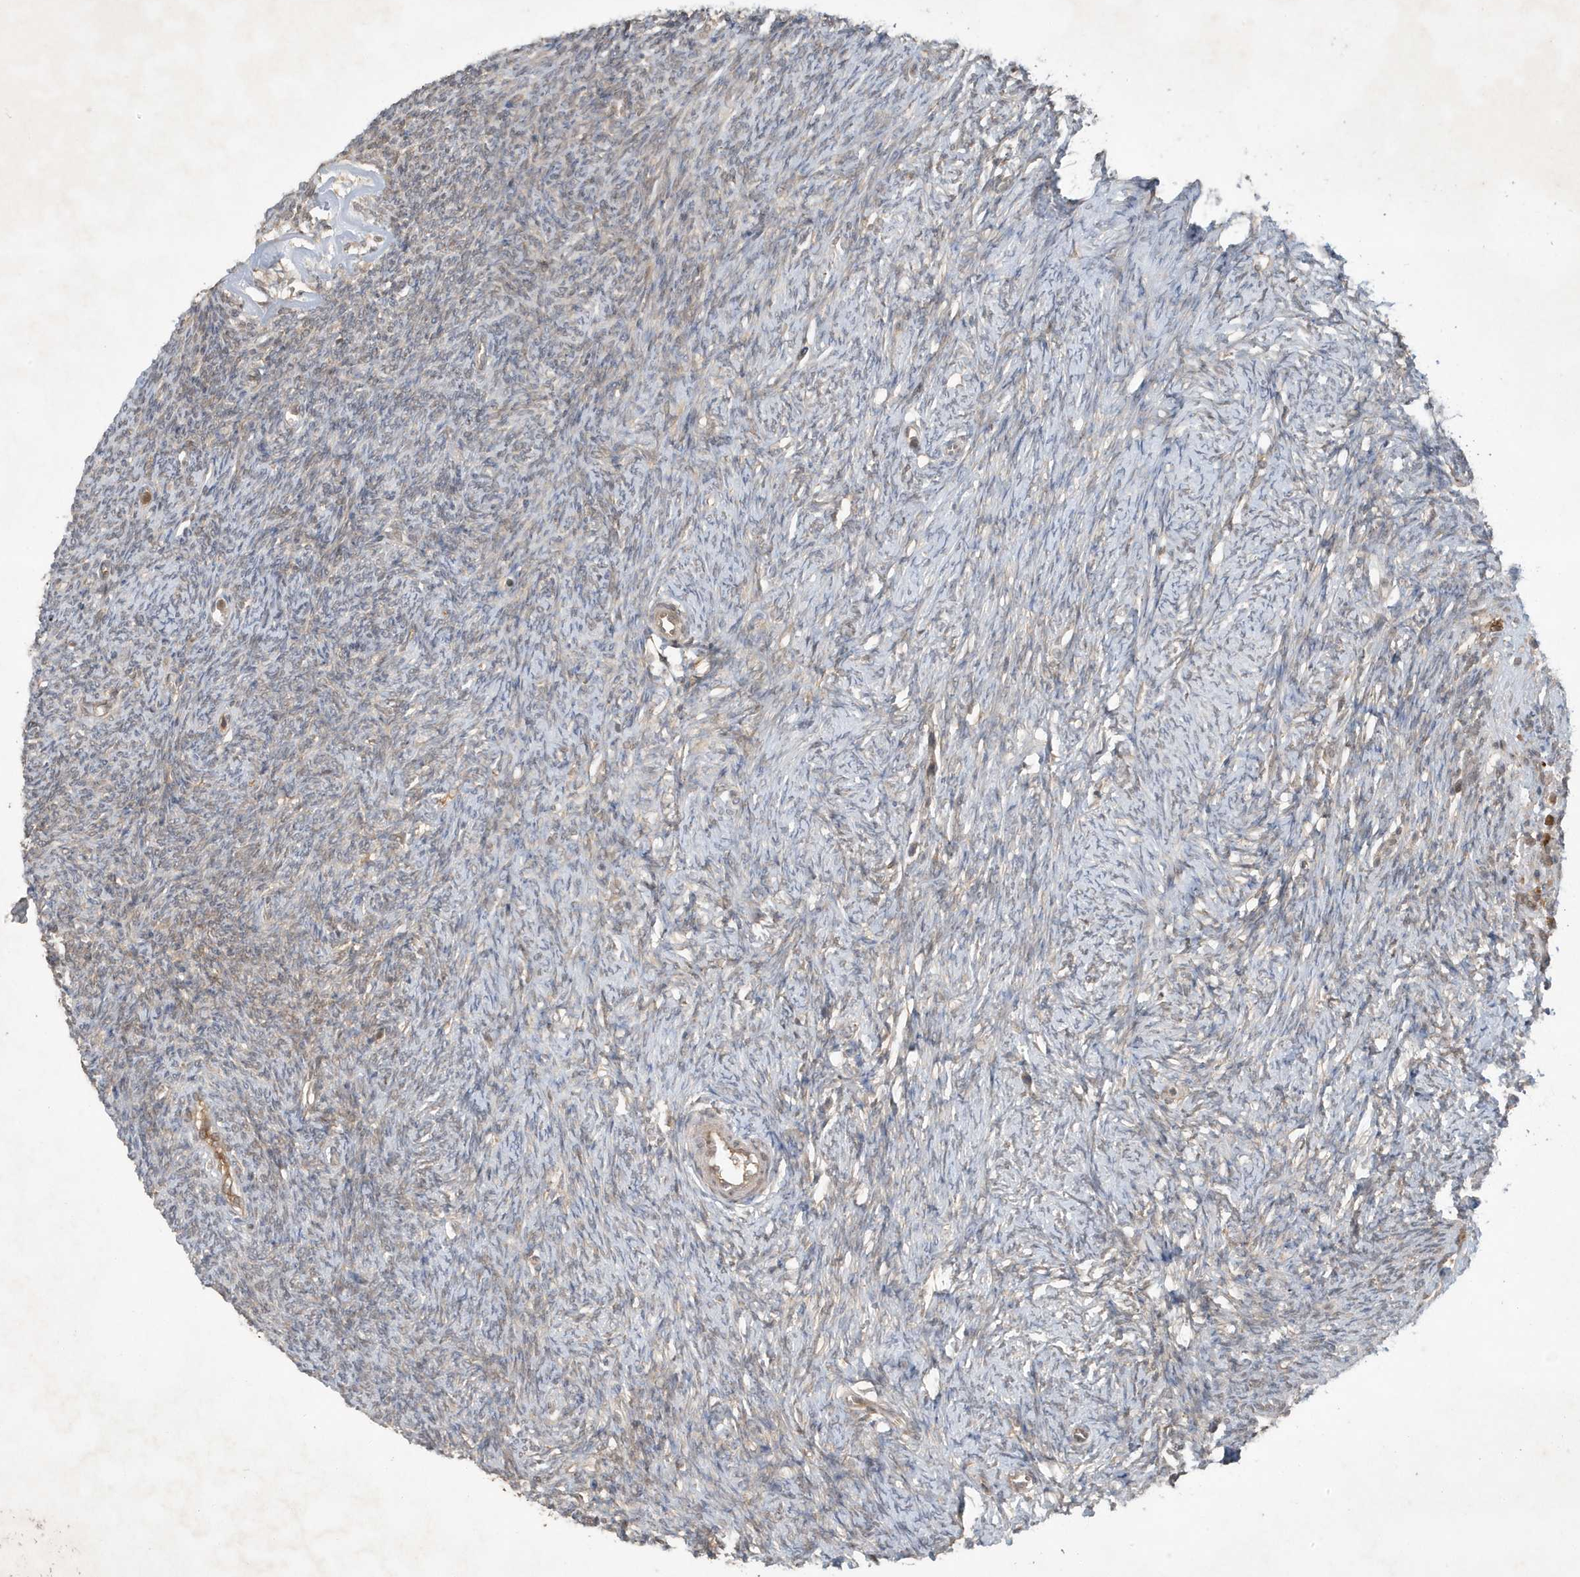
{"staining": {"intensity": "weak", "quantity": "<25%", "location": "cytoplasmic/membranous"}, "tissue": "ovary", "cell_type": "Ovarian stroma cells", "image_type": "normal", "snomed": [{"axis": "morphology", "description": "Normal tissue, NOS"}, {"axis": "morphology", "description": "Cyst, NOS"}, {"axis": "topography", "description": "Ovary"}], "caption": "IHC micrograph of unremarkable ovary stained for a protein (brown), which exhibits no expression in ovarian stroma cells.", "gene": "ABCB9", "patient": {"sex": "female", "age": 33}}